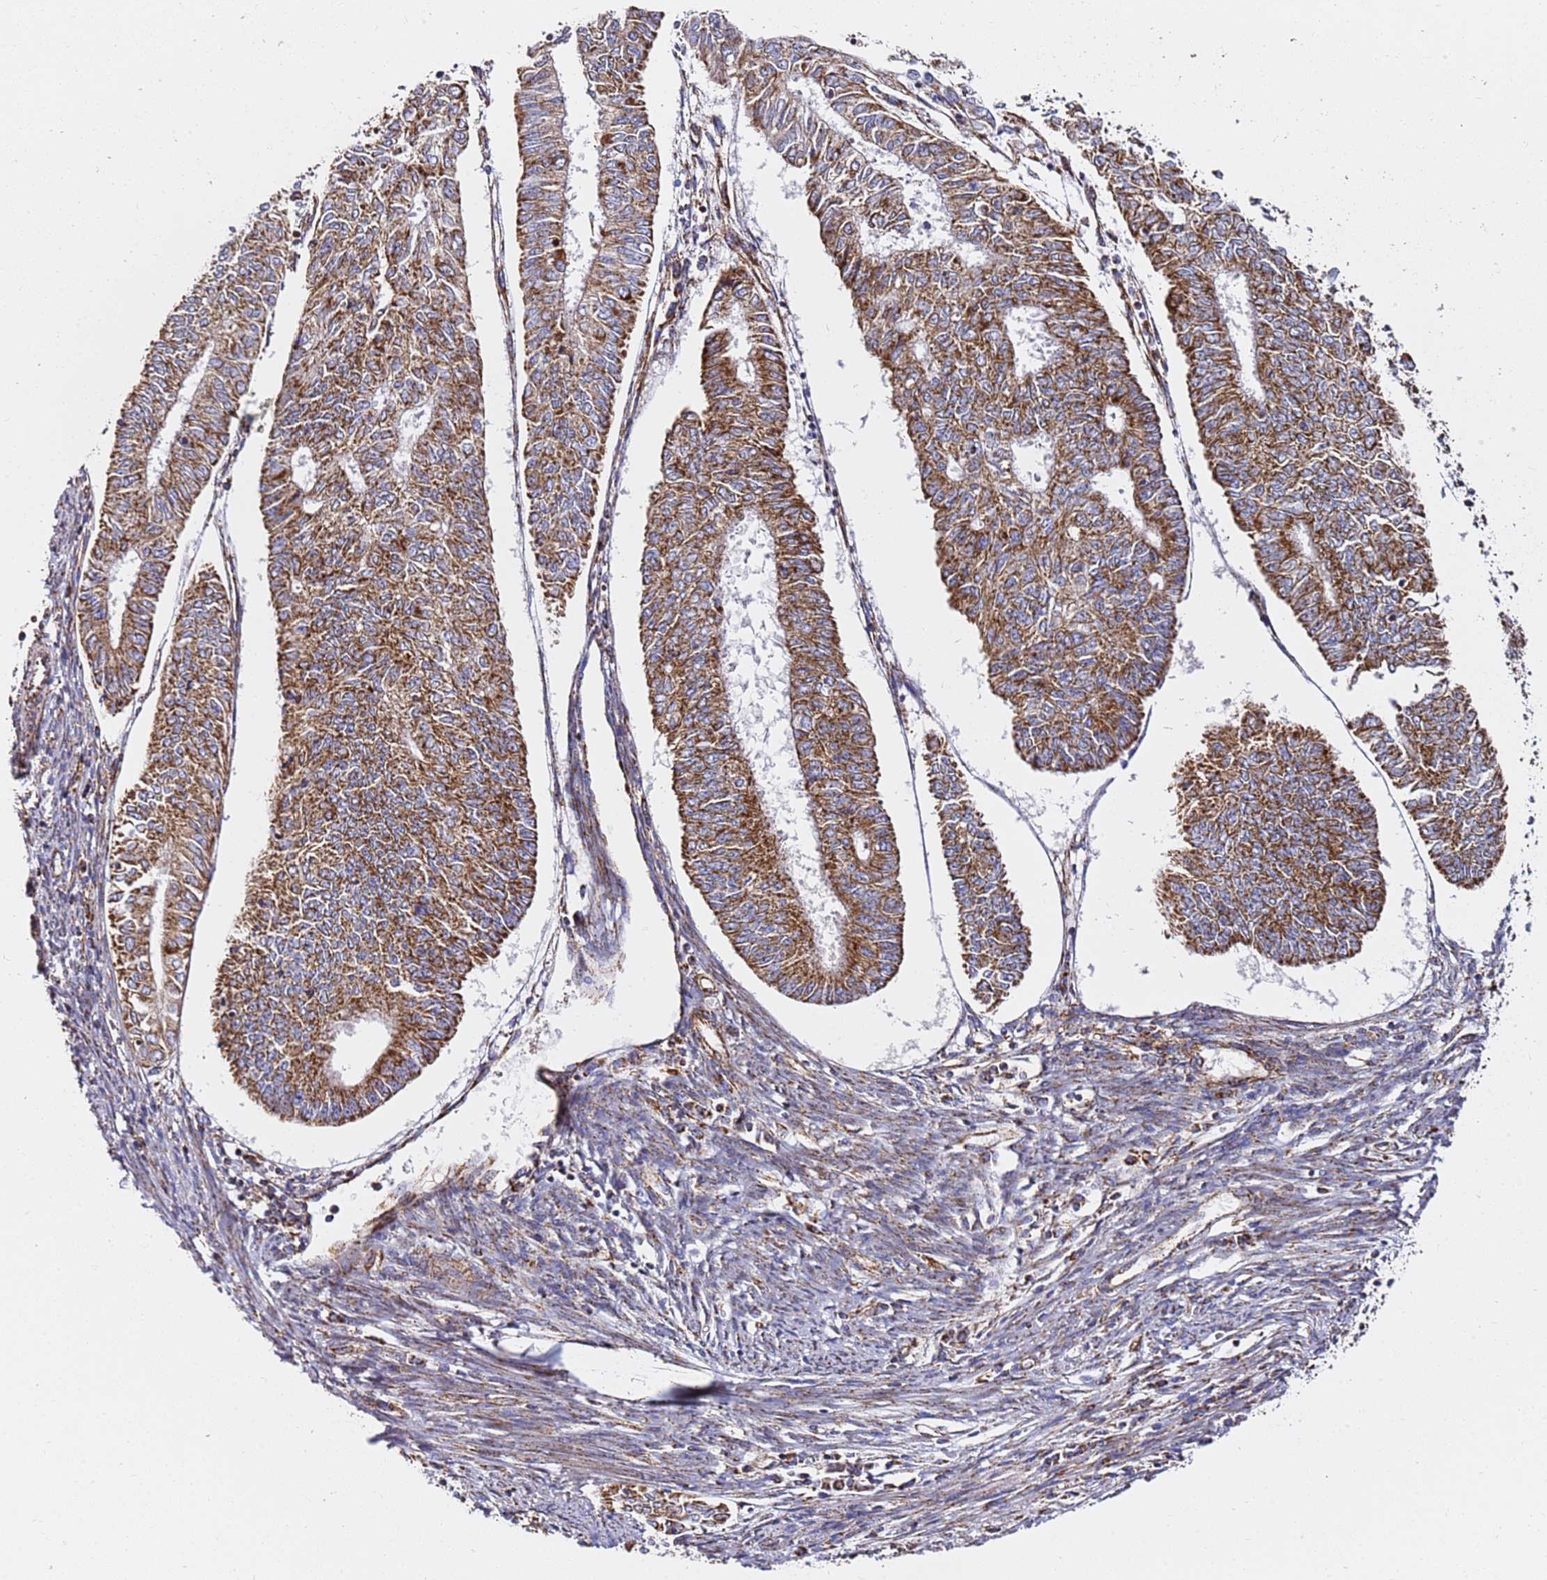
{"staining": {"intensity": "strong", "quantity": ">75%", "location": "cytoplasmic/membranous"}, "tissue": "endometrial cancer", "cell_type": "Tumor cells", "image_type": "cancer", "snomed": [{"axis": "morphology", "description": "Adenocarcinoma, NOS"}, {"axis": "topography", "description": "Endometrium"}], "caption": "Protein analysis of endometrial cancer (adenocarcinoma) tissue reveals strong cytoplasmic/membranous expression in approximately >75% of tumor cells.", "gene": "NDUFA3", "patient": {"sex": "female", "age": 68}}